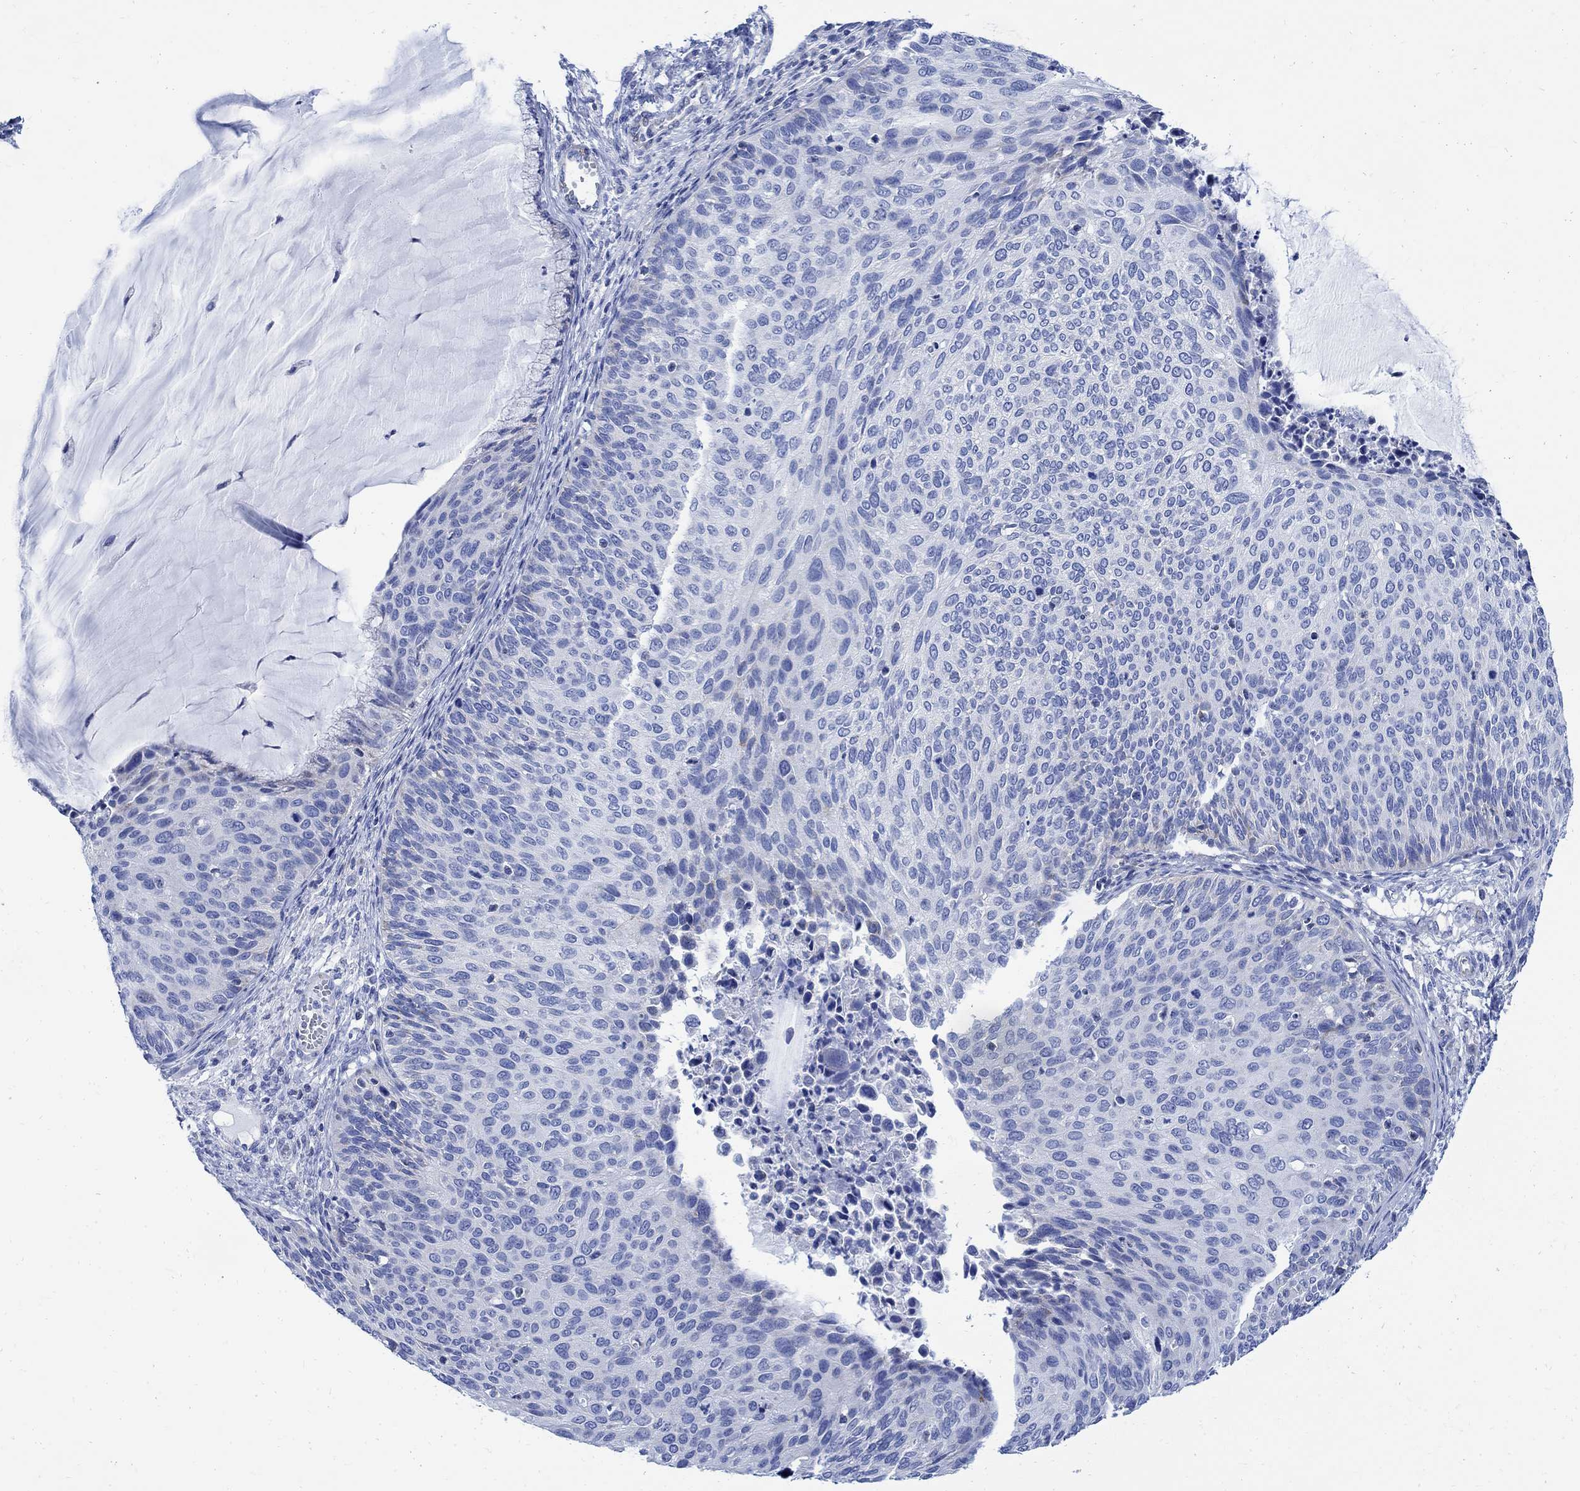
{"staining": {"intensity": "negative", "quantity": "none", "location": "none"}, "tissue": "cervical cancer", "cell_type": "Tumor cells", "image_type": "cancer", "snomed": [{"axis": "morphology", "description": "Squamous cell carcinoma, NOS"}, {"axis": "topography", "description": "Cervix"}], "caption": "The immunohistochemistry (IHC) photomicrograph has no significant positivity in tumor cells of cervical cancer (squamous cell carcinoma) tissue.", "gene": "CPLX2", "patient": {"sex": "female", "age": 36}}